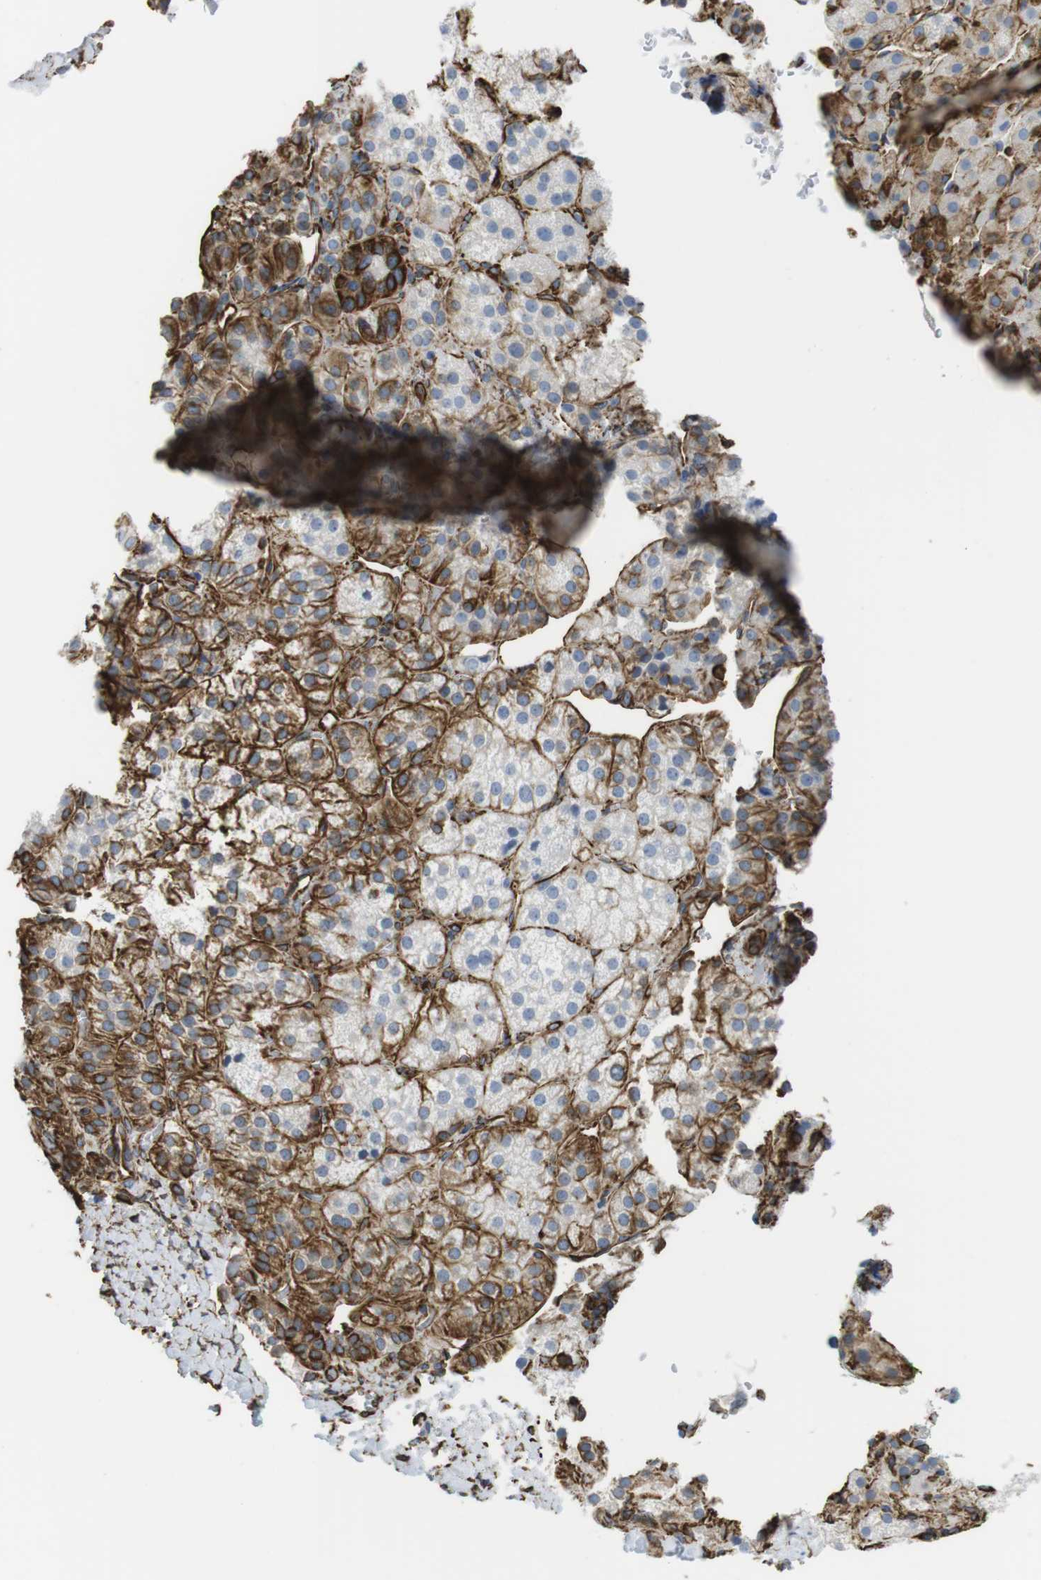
{"staining": {"intensity": "negative", "quantity": "none", "location": "none"}, "tissue": "adrenal gland", "cell_type": "Glandular cells", "image_type": "normal", "snomed": [{"axis": "morphology", "description": "Normal tissue, NOS"}, {"axis": "topography", "description": "Adrenal gland"}], "caption": "Glandular cells are negative for brown protein staining in benign adrenal gland. The staining is performed using DAB (3,3'-diaminobenzidine) brown chromogen with nuclei counter-stained in using hematoxylin.", "gene": "RALGPS1", "patient": {"sex": "female", "age": 57}}